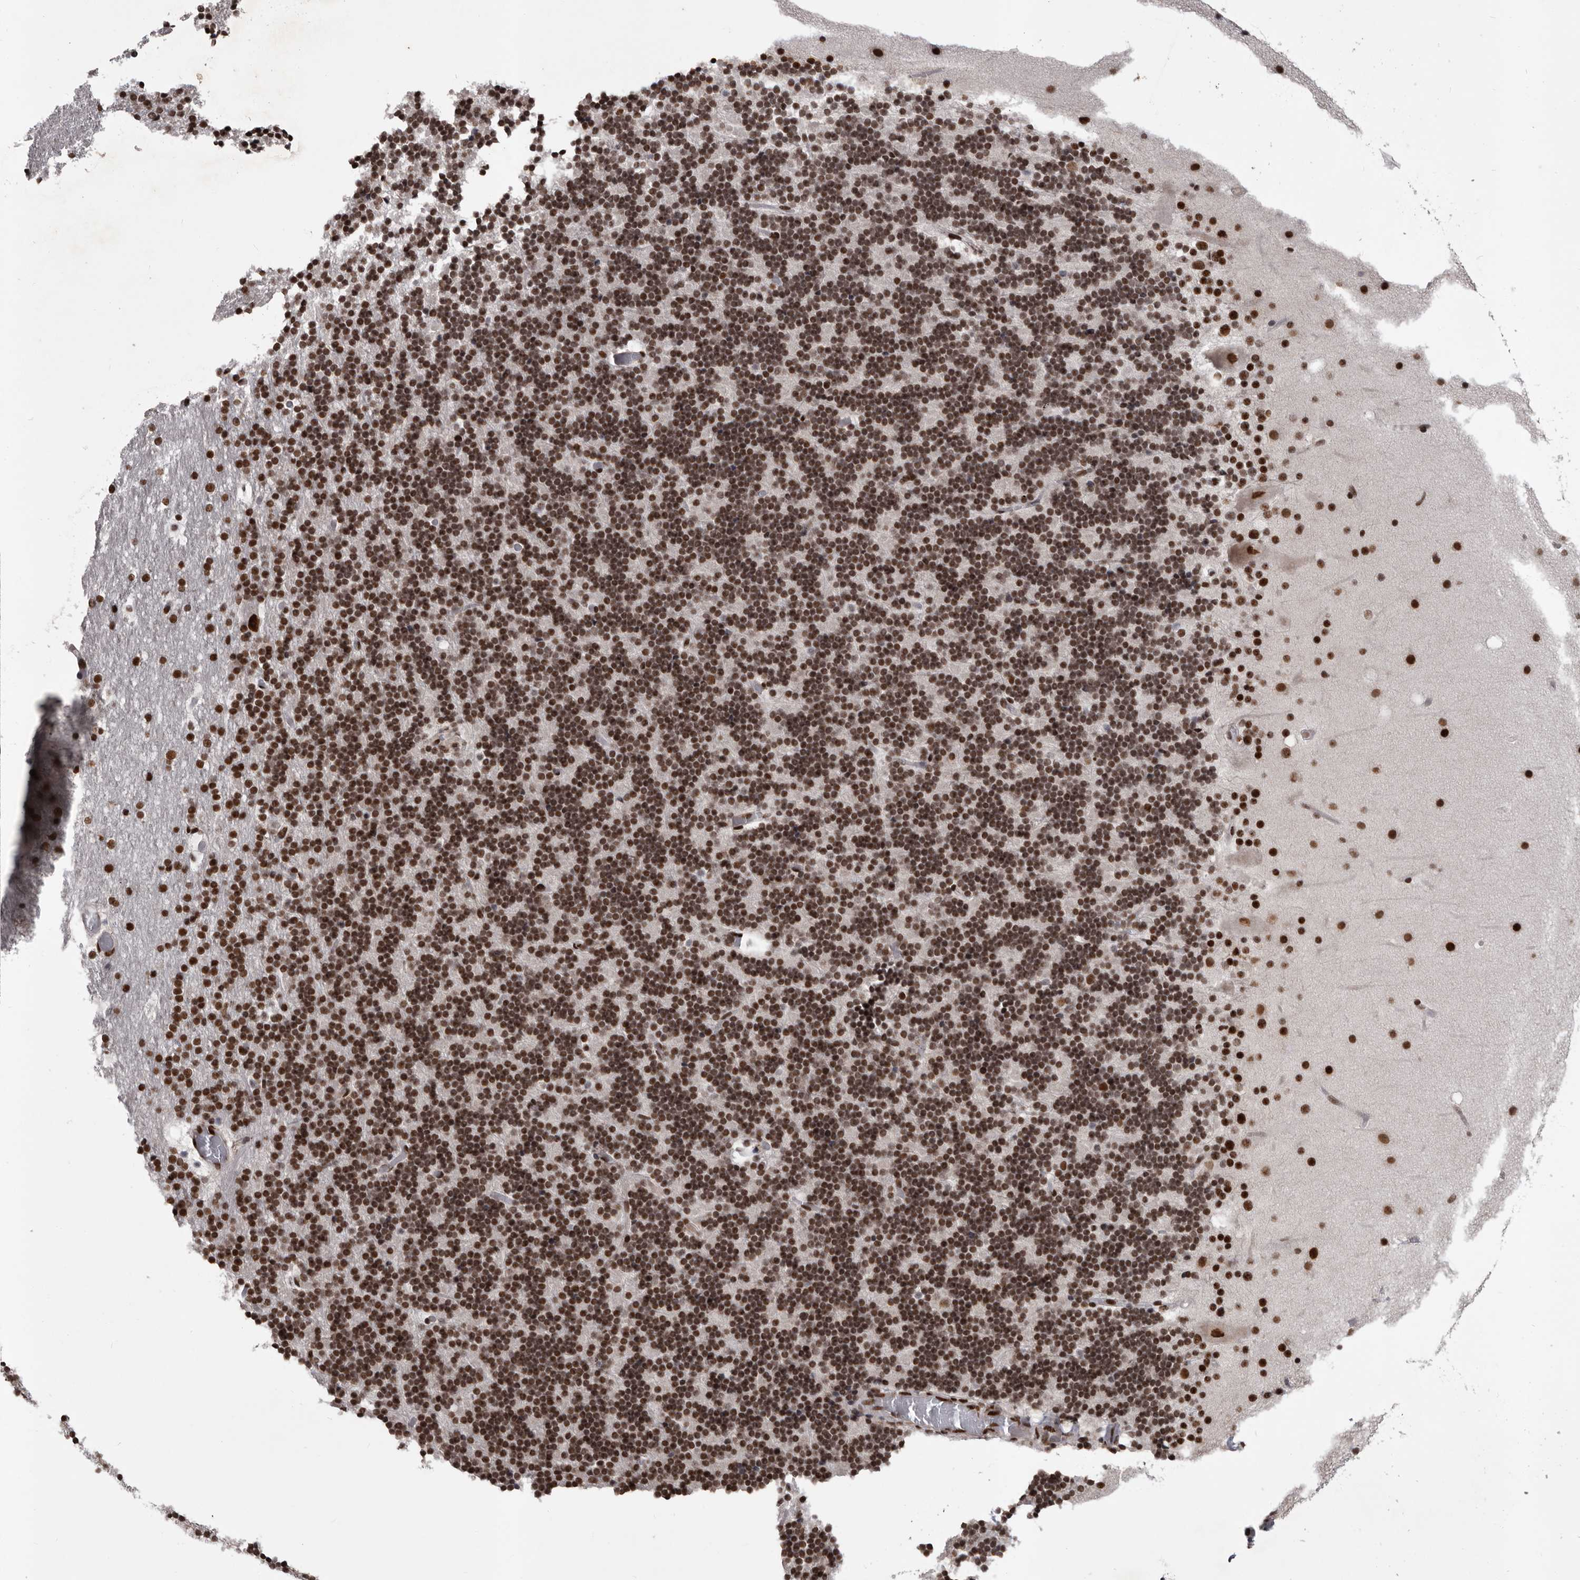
{"staining": {"intensity": "moderate", "quantity": ">75%", "location": "nuclear"}, "tissue": "cerebellum", "cell_type": "Cells in granular layer", "image_type": "normal", "snomed": [{"axis": "morphology", "description": "Normal tissue, NOS"}, {"axis": "topography", "description": "Cerebellum"}], "caption": "Moderate nuclear expression for a protein is seen in about >75% of cells in granular layer of benign cerebellum using immunohistochemistry.", "gene": "NUMA1", "patient": {"sex": "male", "age": 57}}